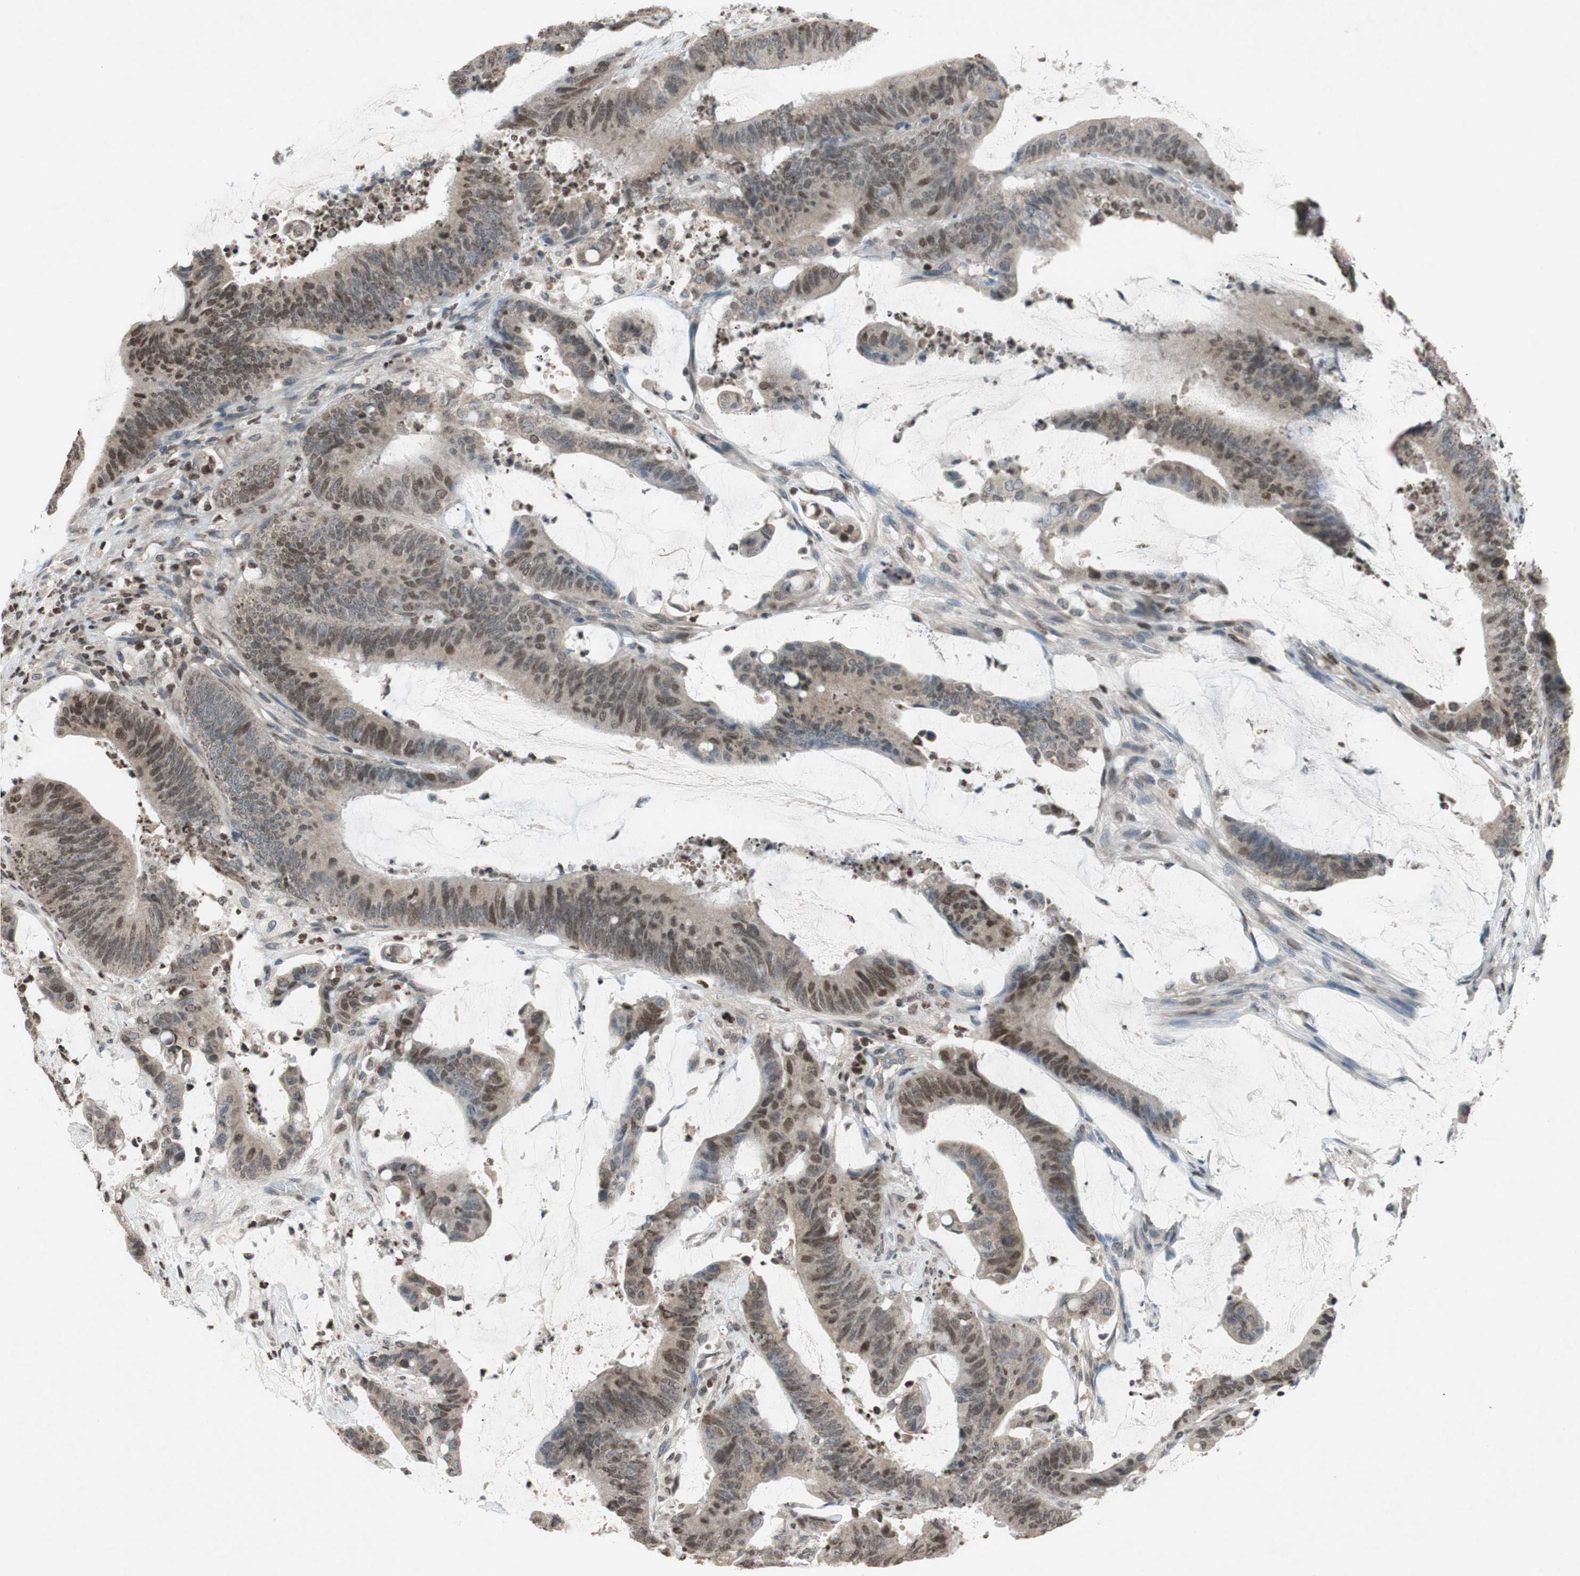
{"staining": {"intensity": "moderate", "quantity": "25%-75%", "location": "cytoplasmic/membranous,nuclear"}, "tissue": "colorectal cancer", "cell_type": "Tumor cells", "image_type": "cancer", "snomed": [{"axis": "morphology", "description": "Adenocarcinoma, NOS"}, {"axis": "topography", "description": "Rectum"}], "caption": "Immunohistochemistry (IHC) (DAB) staining of colorectal cancer reveals moderate cytoplasmic/membranous and nuclear protein expression in approximately 25%-75% of tumor cells. Nuclei are stained in blue.", "gene": "MCM6", "patient": {"sex": "female", "age": 66}}